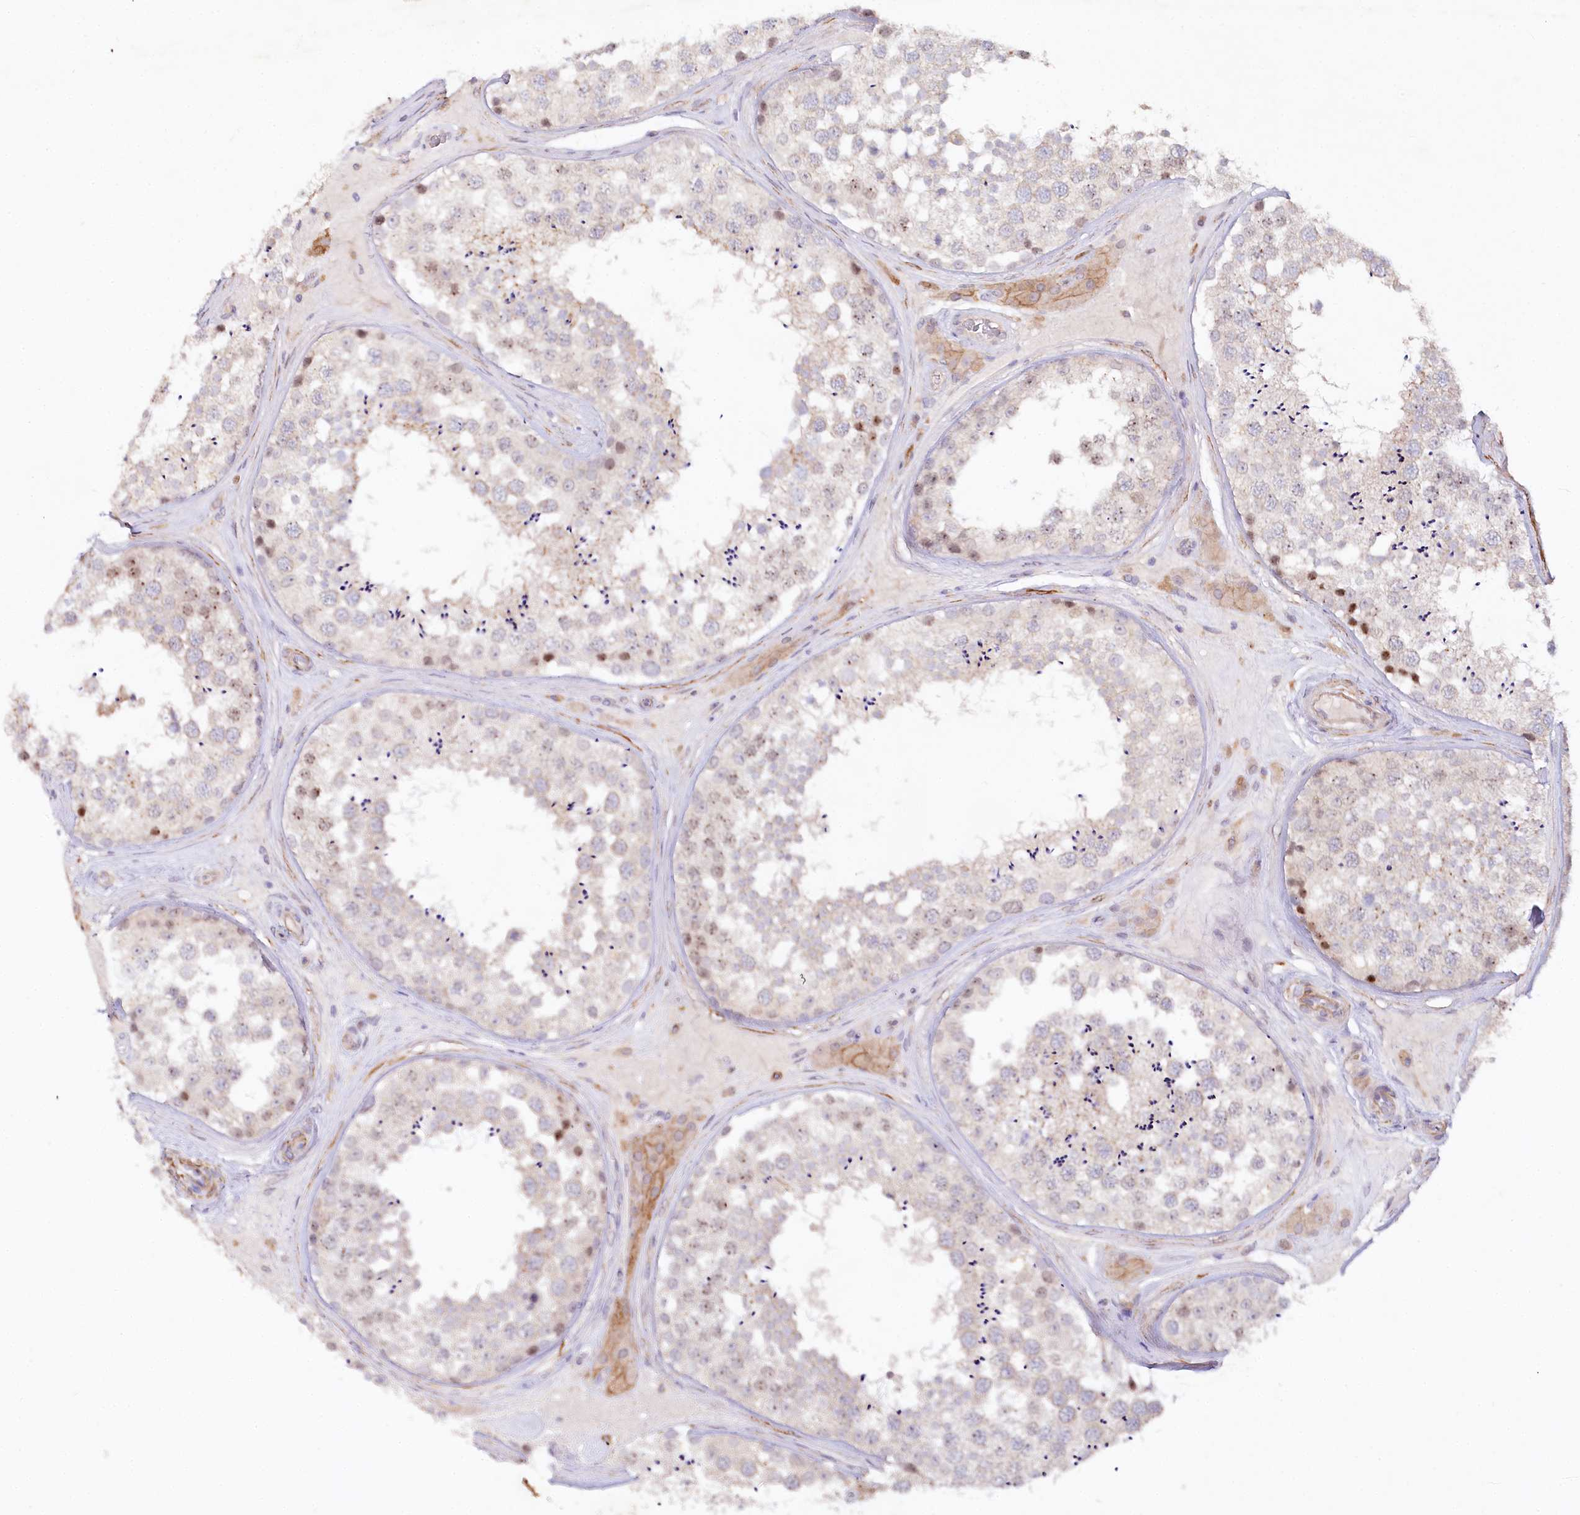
{"staining": {"intensity": "moderate", "quantity": "<25%", "location": "cytoplasmic/membranous,nuclear"}, "tissue": "testis", "cell_type": "Cells in seminiferous ducts", "image_type": "normal", "snomed": [{"axis": "morphology", "description": "Normal tissue, NOS"}, {"axis": "topography", "description": "Testis"}], "caption": "A brown stain highlights moderate cytoplasmic/membranous,nuclear expression of a protein in cells in seminiferous ducts of benign testis.", "gene": "ALDH3B1", "patient": {"sex": "male", "age": 46}}